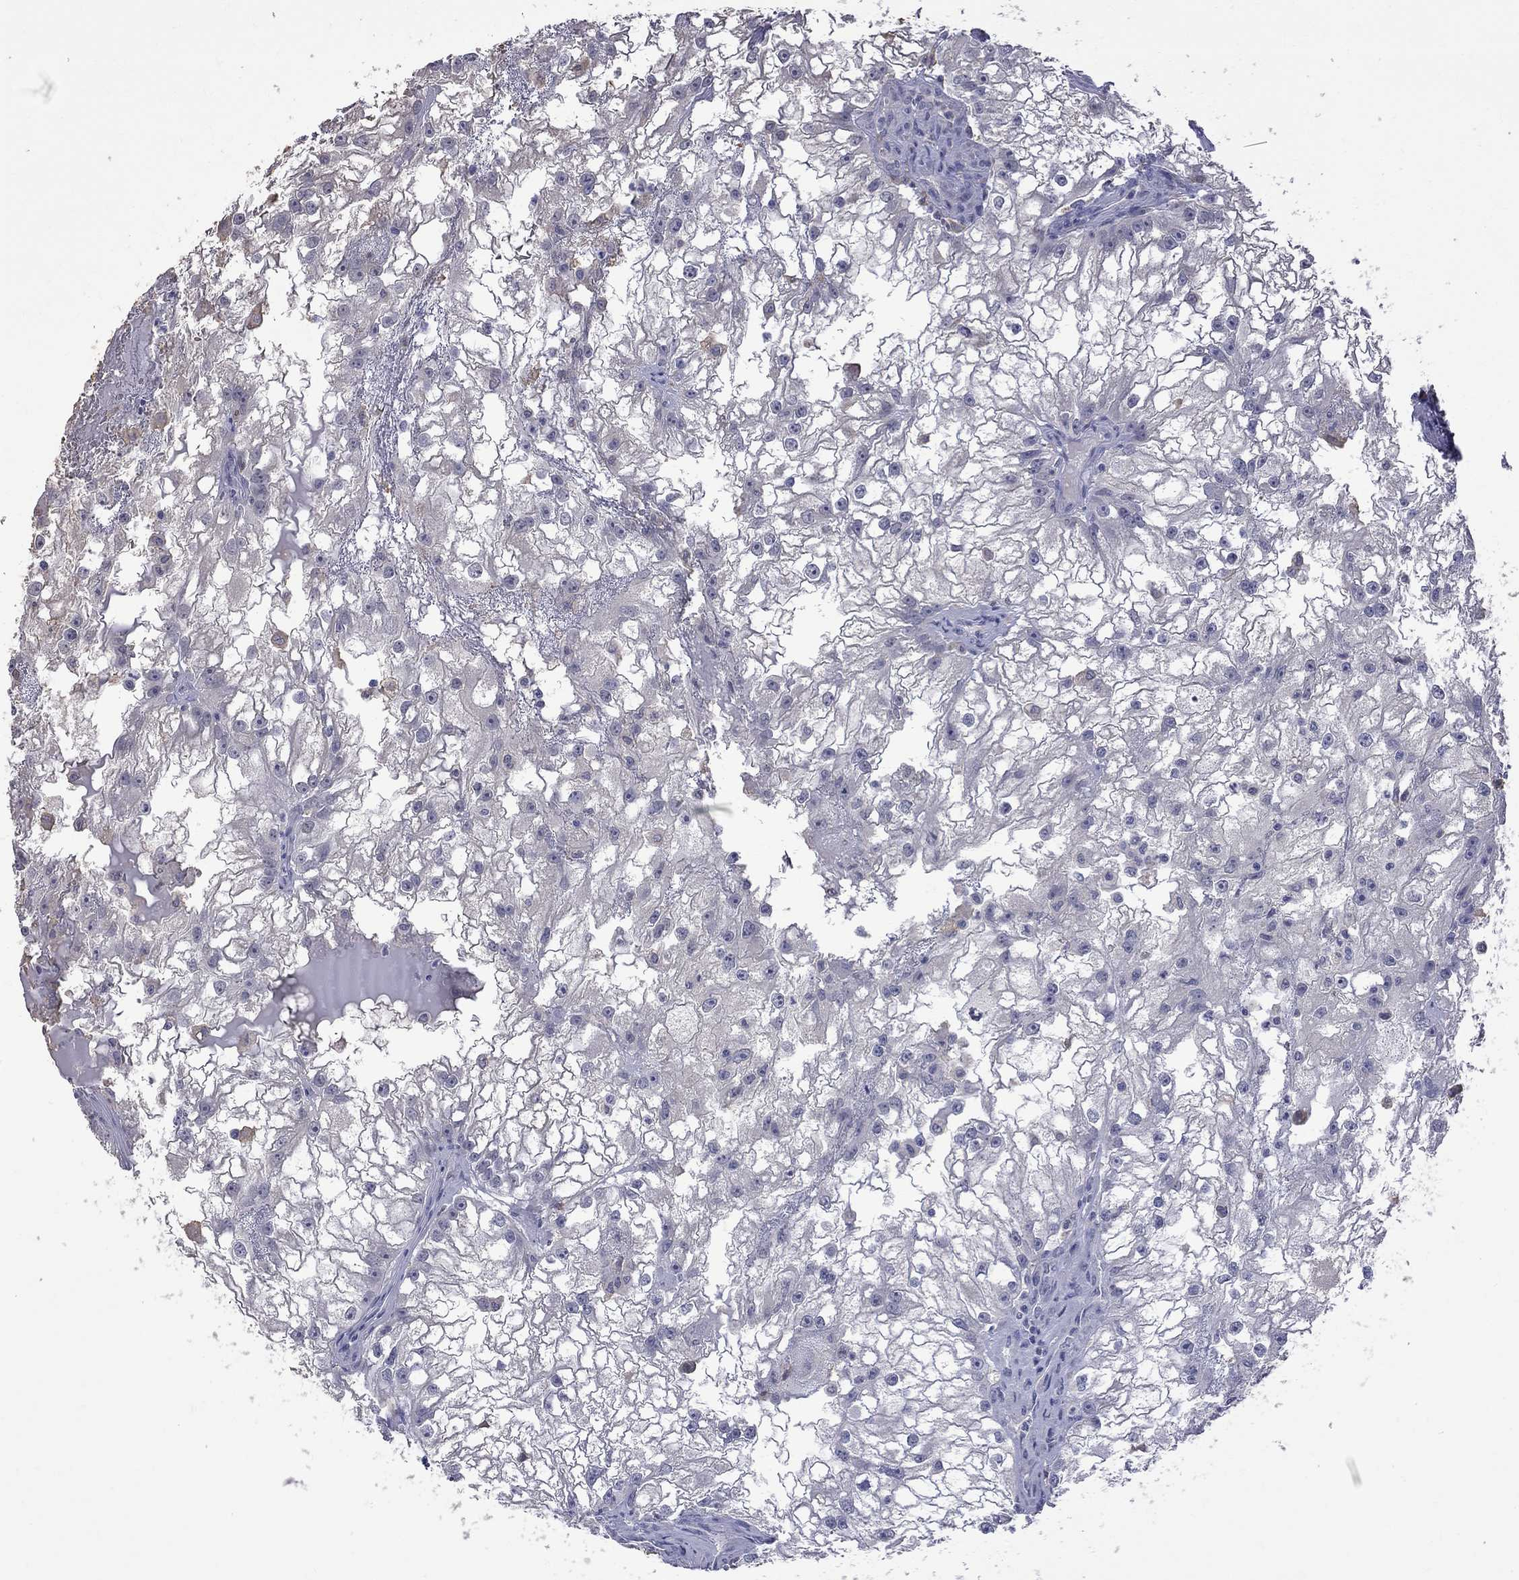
{"staining": {"intensity": "negative", "quantity": "none", "location": "none"}, "tissue": "renal cancer", "cell_type": "Tumor cells", "image_type": "cancer", "snomed": [{"axis": "morphology", "description": "Adenocarcinoma, NOS"}, {"axis": "topography", "description": "Kidney"}], "caption": "The immunohistochemistry (IHC) image has no significant expression in tumor cells of adenocarcinoma (renal) tissue.", "gene": "CKAP2", "patient": {"sex": "male", "age": 59}}